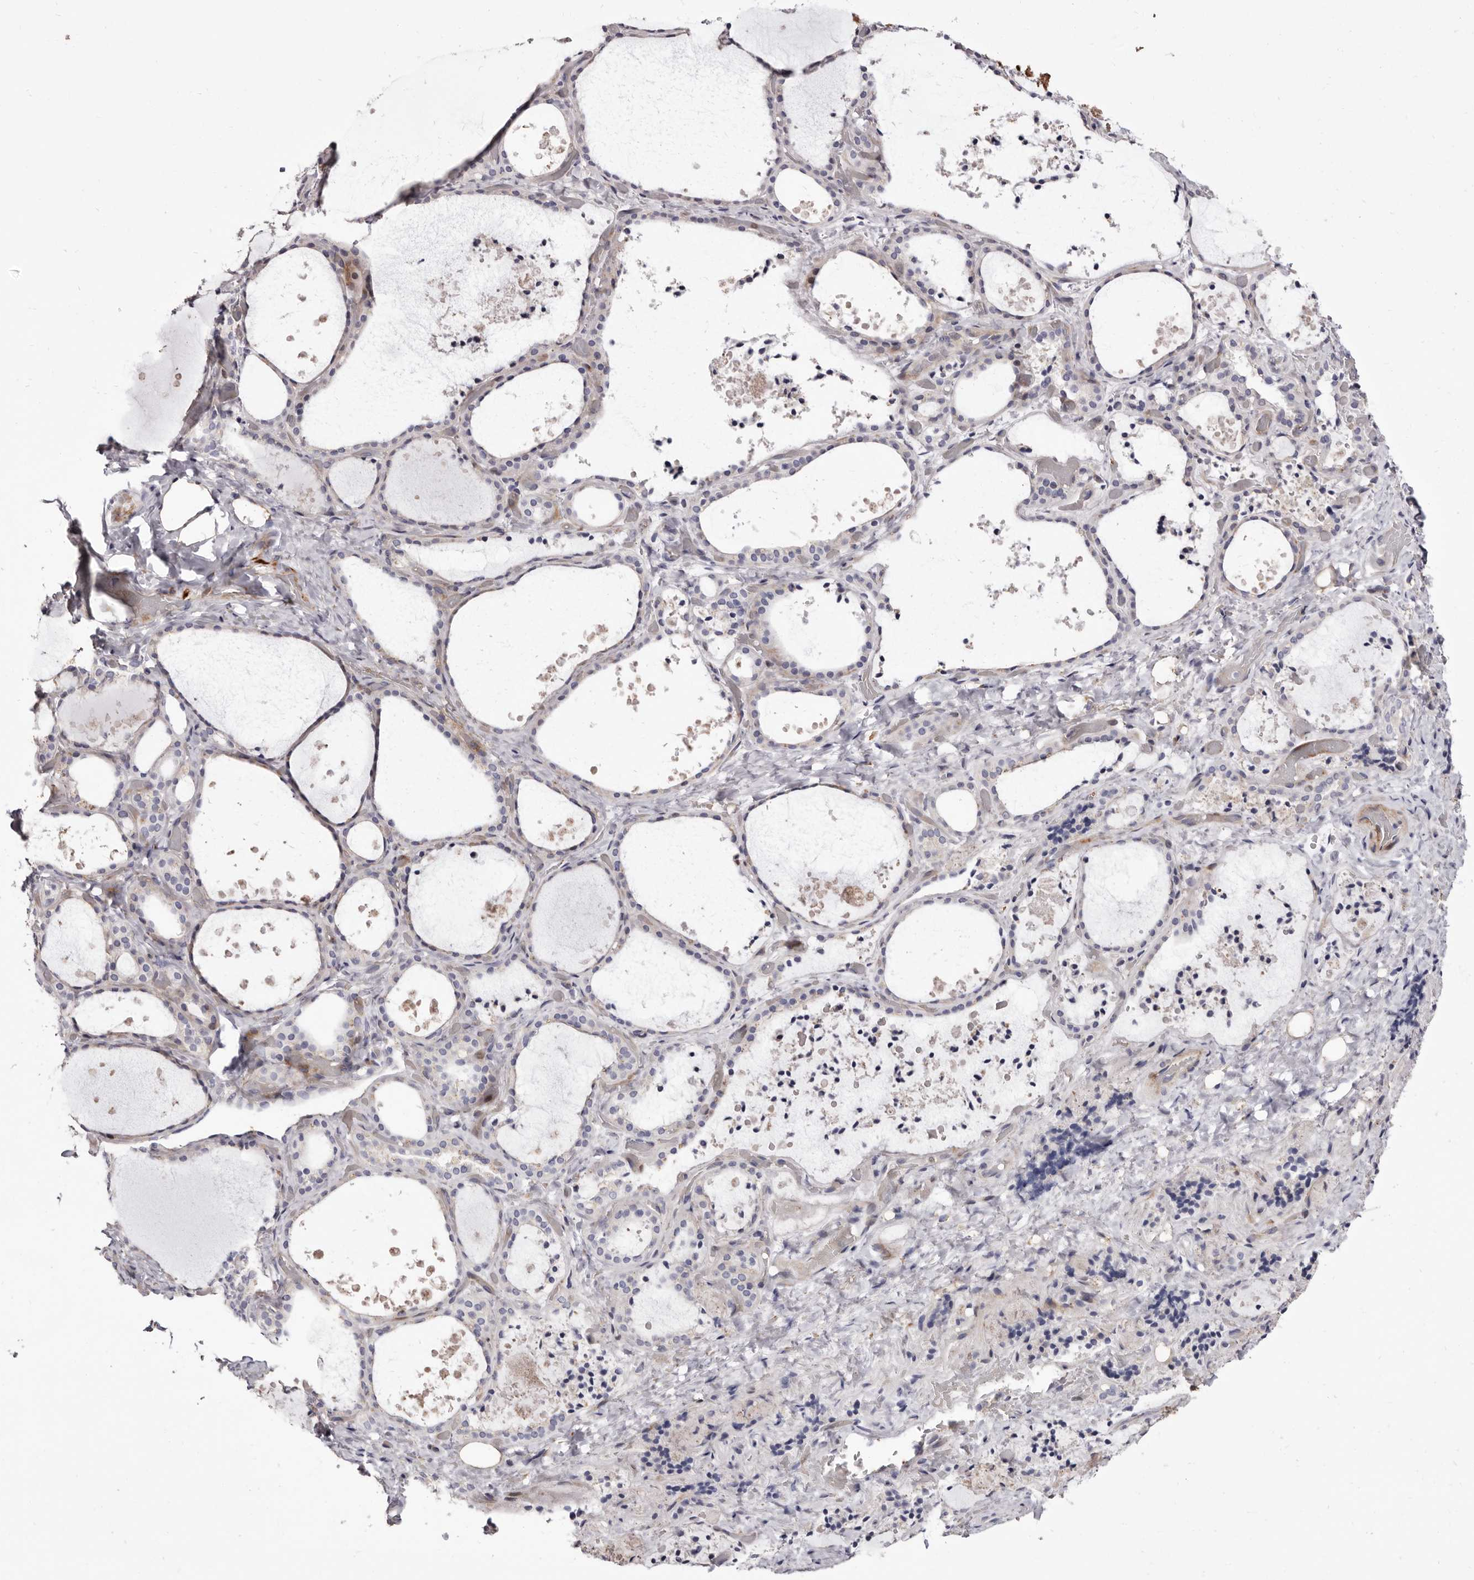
{"staining": {"intensity": "negative", "quantity": "none", "location": "none"}, "tissue": "thyroid gland", "cell_type": "Glandular cells", "image_type": "normal", "snomed": [{"axis": "morphology", "description": "Normal tissue, NOS"}, {"axis": "topography", "description": "Thyroid gland"}], "caption": "A high-resolution micrograph shows IHC staining of normal thyroid gland, which reveals no significant positivity in glandular cells.", "gene": "AIDA", "patient": {"sex": "female", "age": 44}}